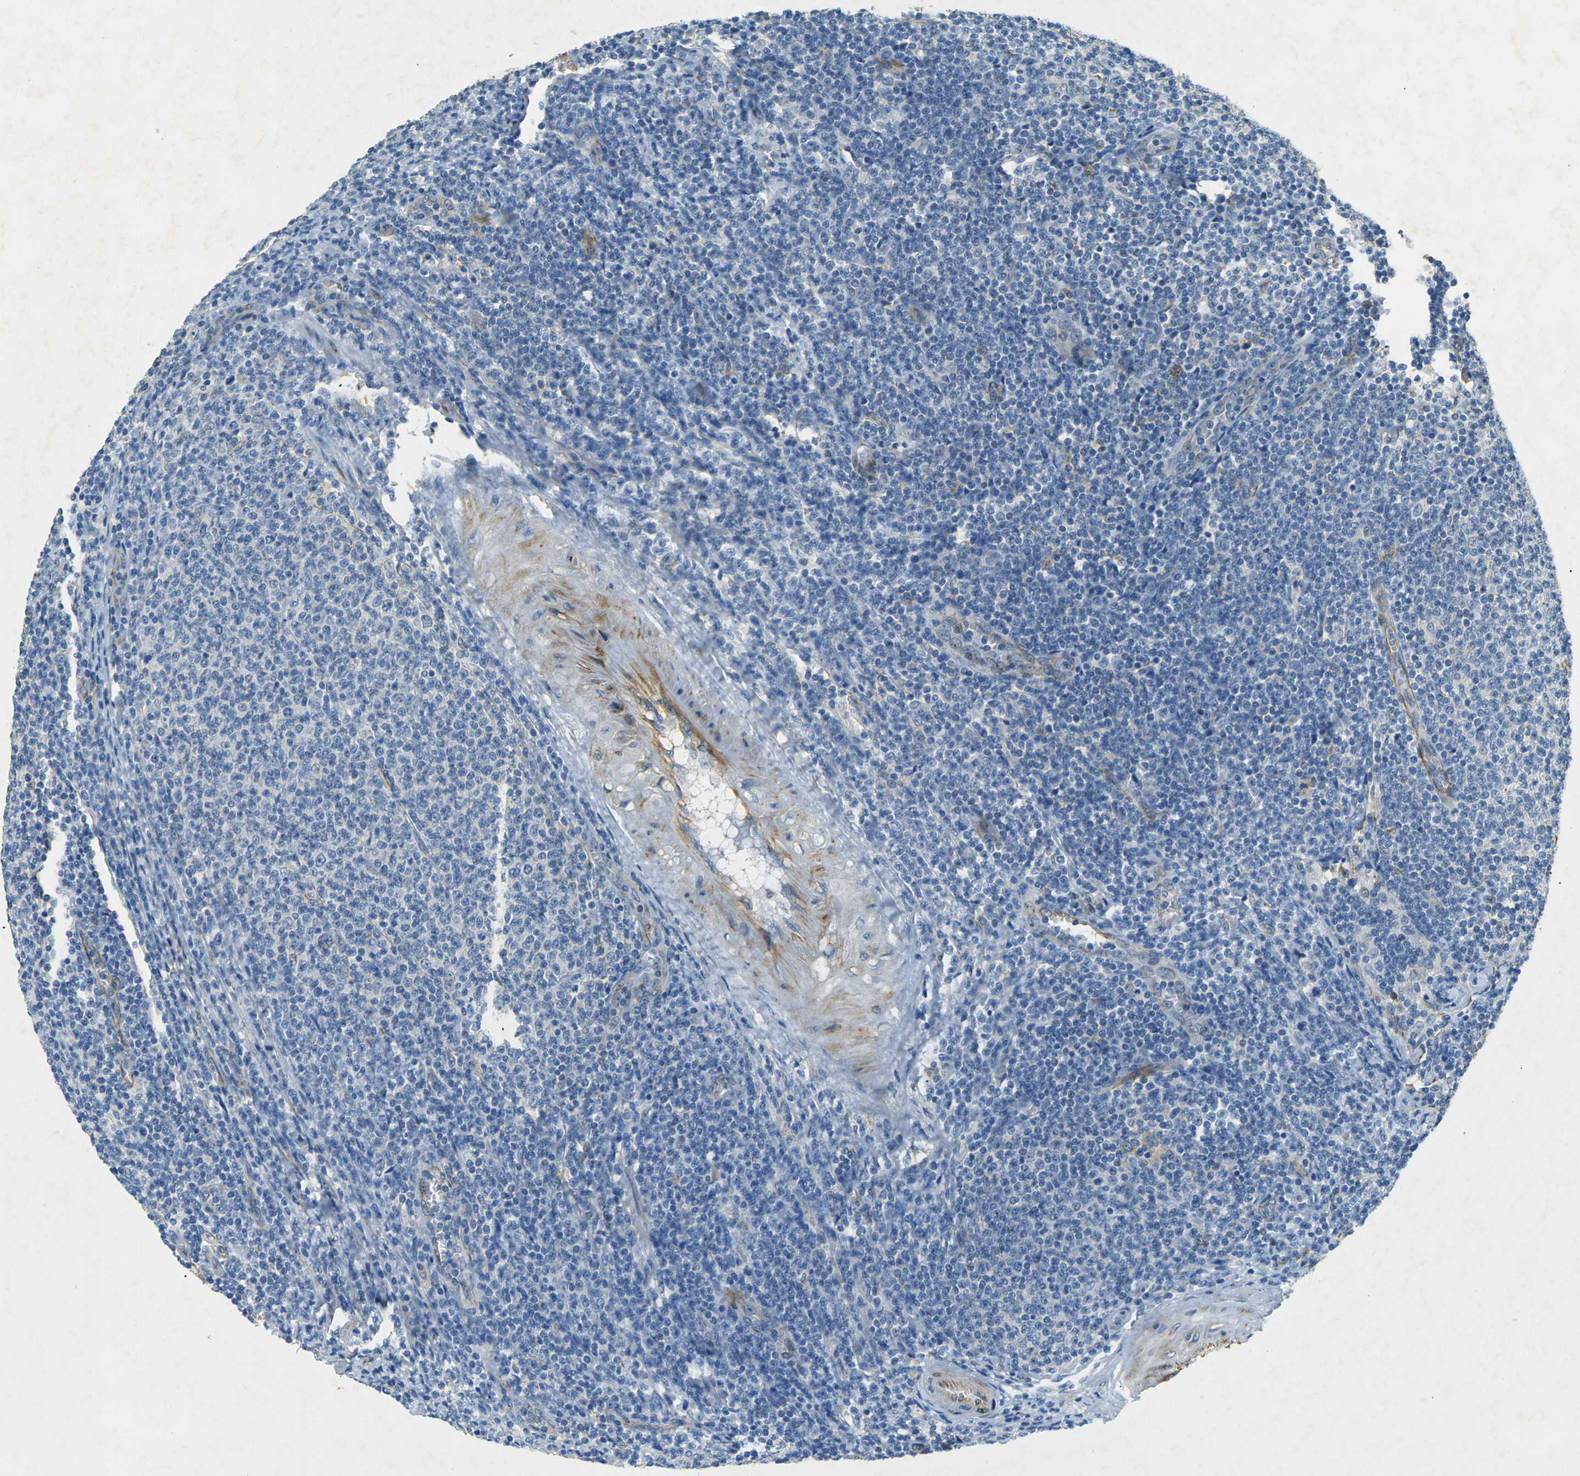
{"staining": {"intensity": "negative", "quantity": "none", "location": "none"}, "tissue": "lymphoma", "cell_type": "Tumor cells", "image_type": "cancer", "snomed": [{"axis": "morphology", "description": "Malignant lymphoma, non-Hodgkin's type, Low grade"}, {"axis": "topography", "description": "Lymph node"}], "caption": "Malignant lymphoma, non-Hodgkin's type (low-grade) stained for a protein using IHC exhibits no staining tumor cells.", "gene": "SORT1", "patient": {"sex": "male", "age": 66}}